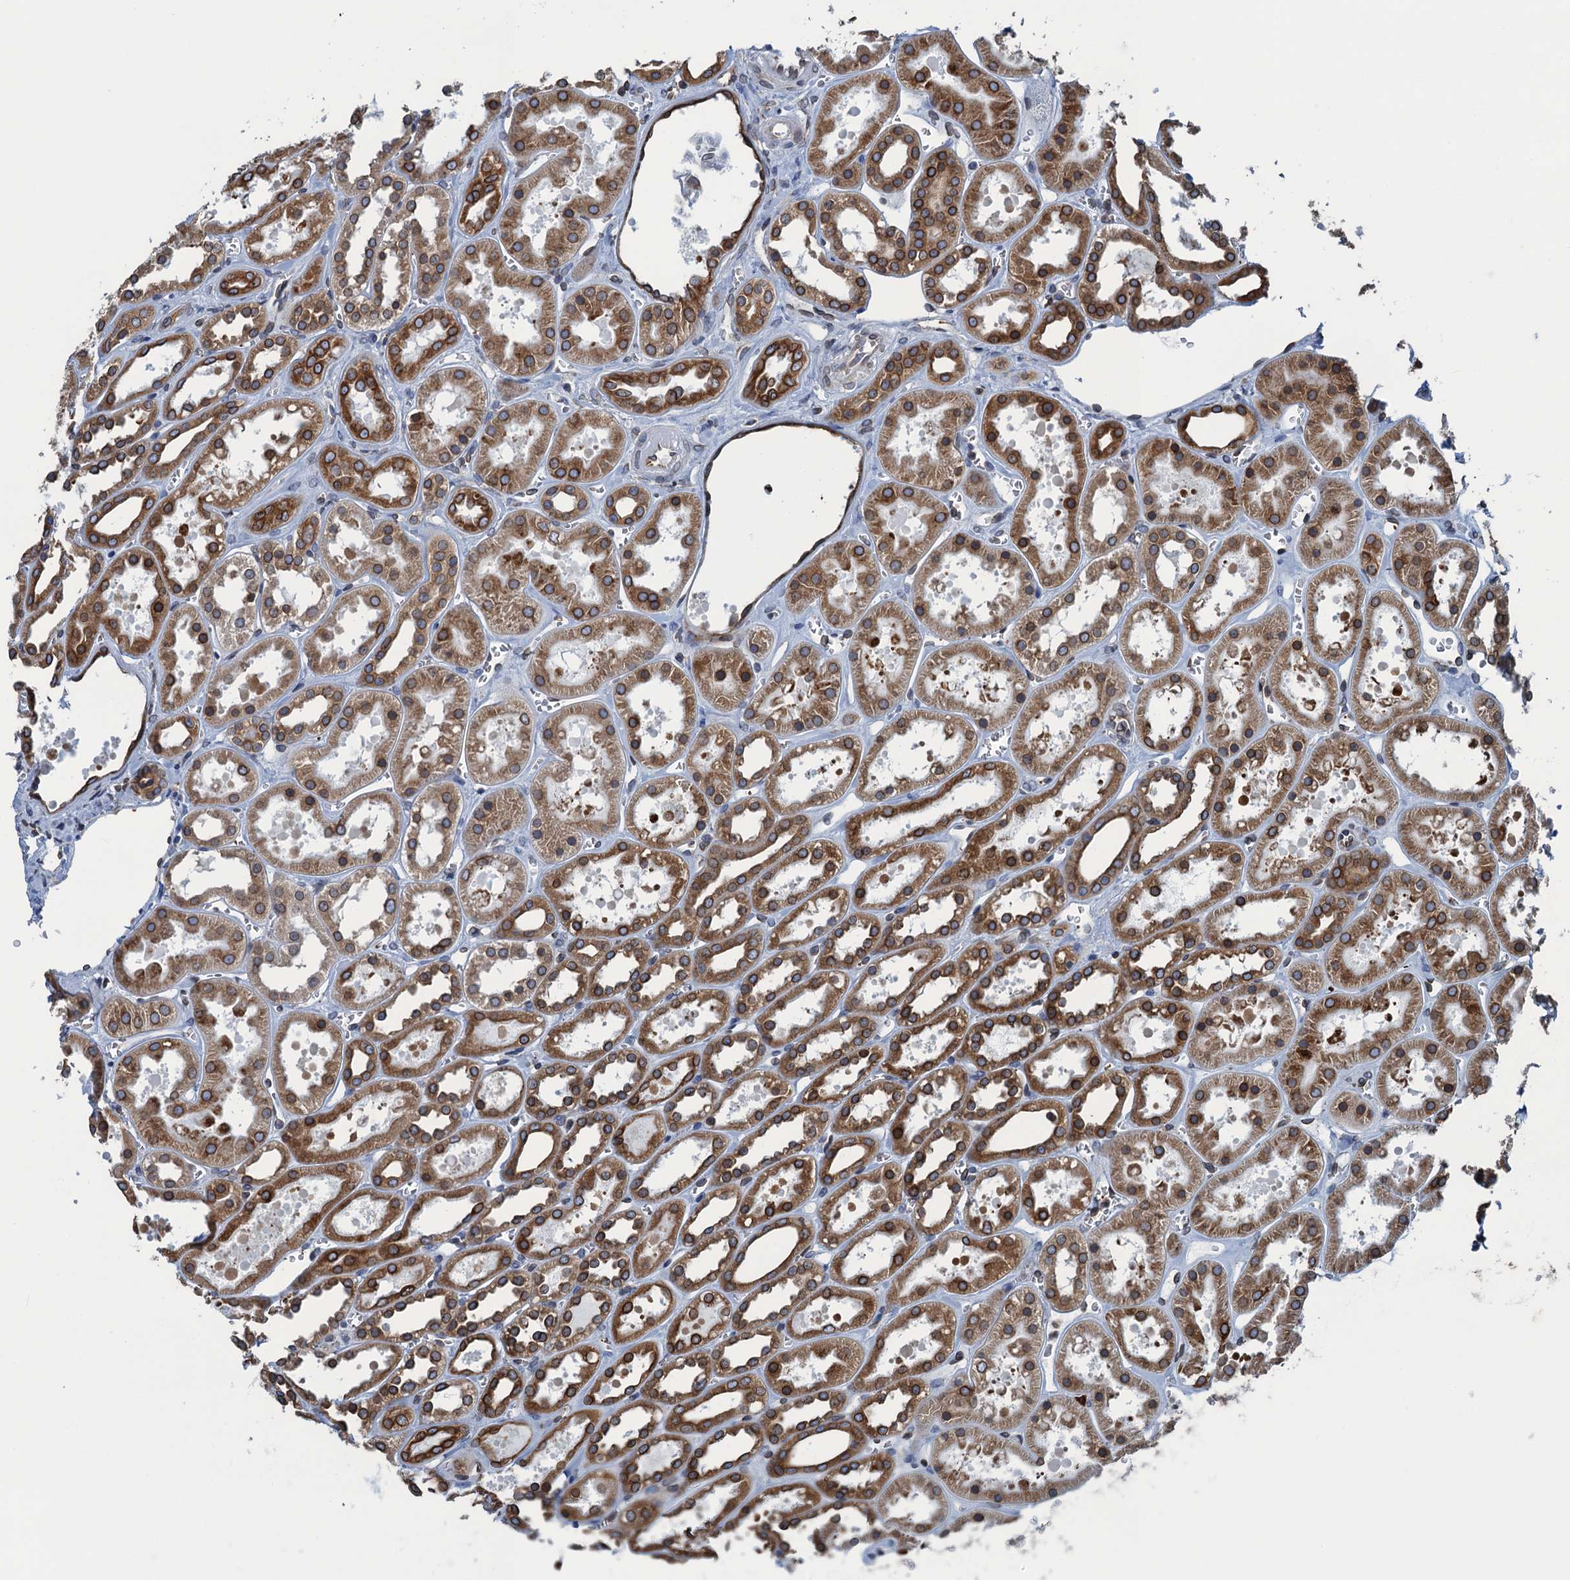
{"staining": {"intensity": "moderate", "quantity": "25%-75%", "location": "cytoplasmic/membranous"}, "tissue": "kidney", "cell_type": "Cells in glomeruli", "image_type": "normal", "snomed": [{"axis": "morphology", "description": "Normal tissue, NOS"}, {"axis": "topography", "description": "Kidney"}], "caption": "Cells in glomeruli show moderate cytoplasmic/membranous positivity in about 25%-75% of cells in benign kidney. (DAB (3,3'-diaminobenzidine) = brown stain, brightfield microscopy at high magnification).", "gene": "TMEM205", "patient": {"sex": "female", "age": 41}}